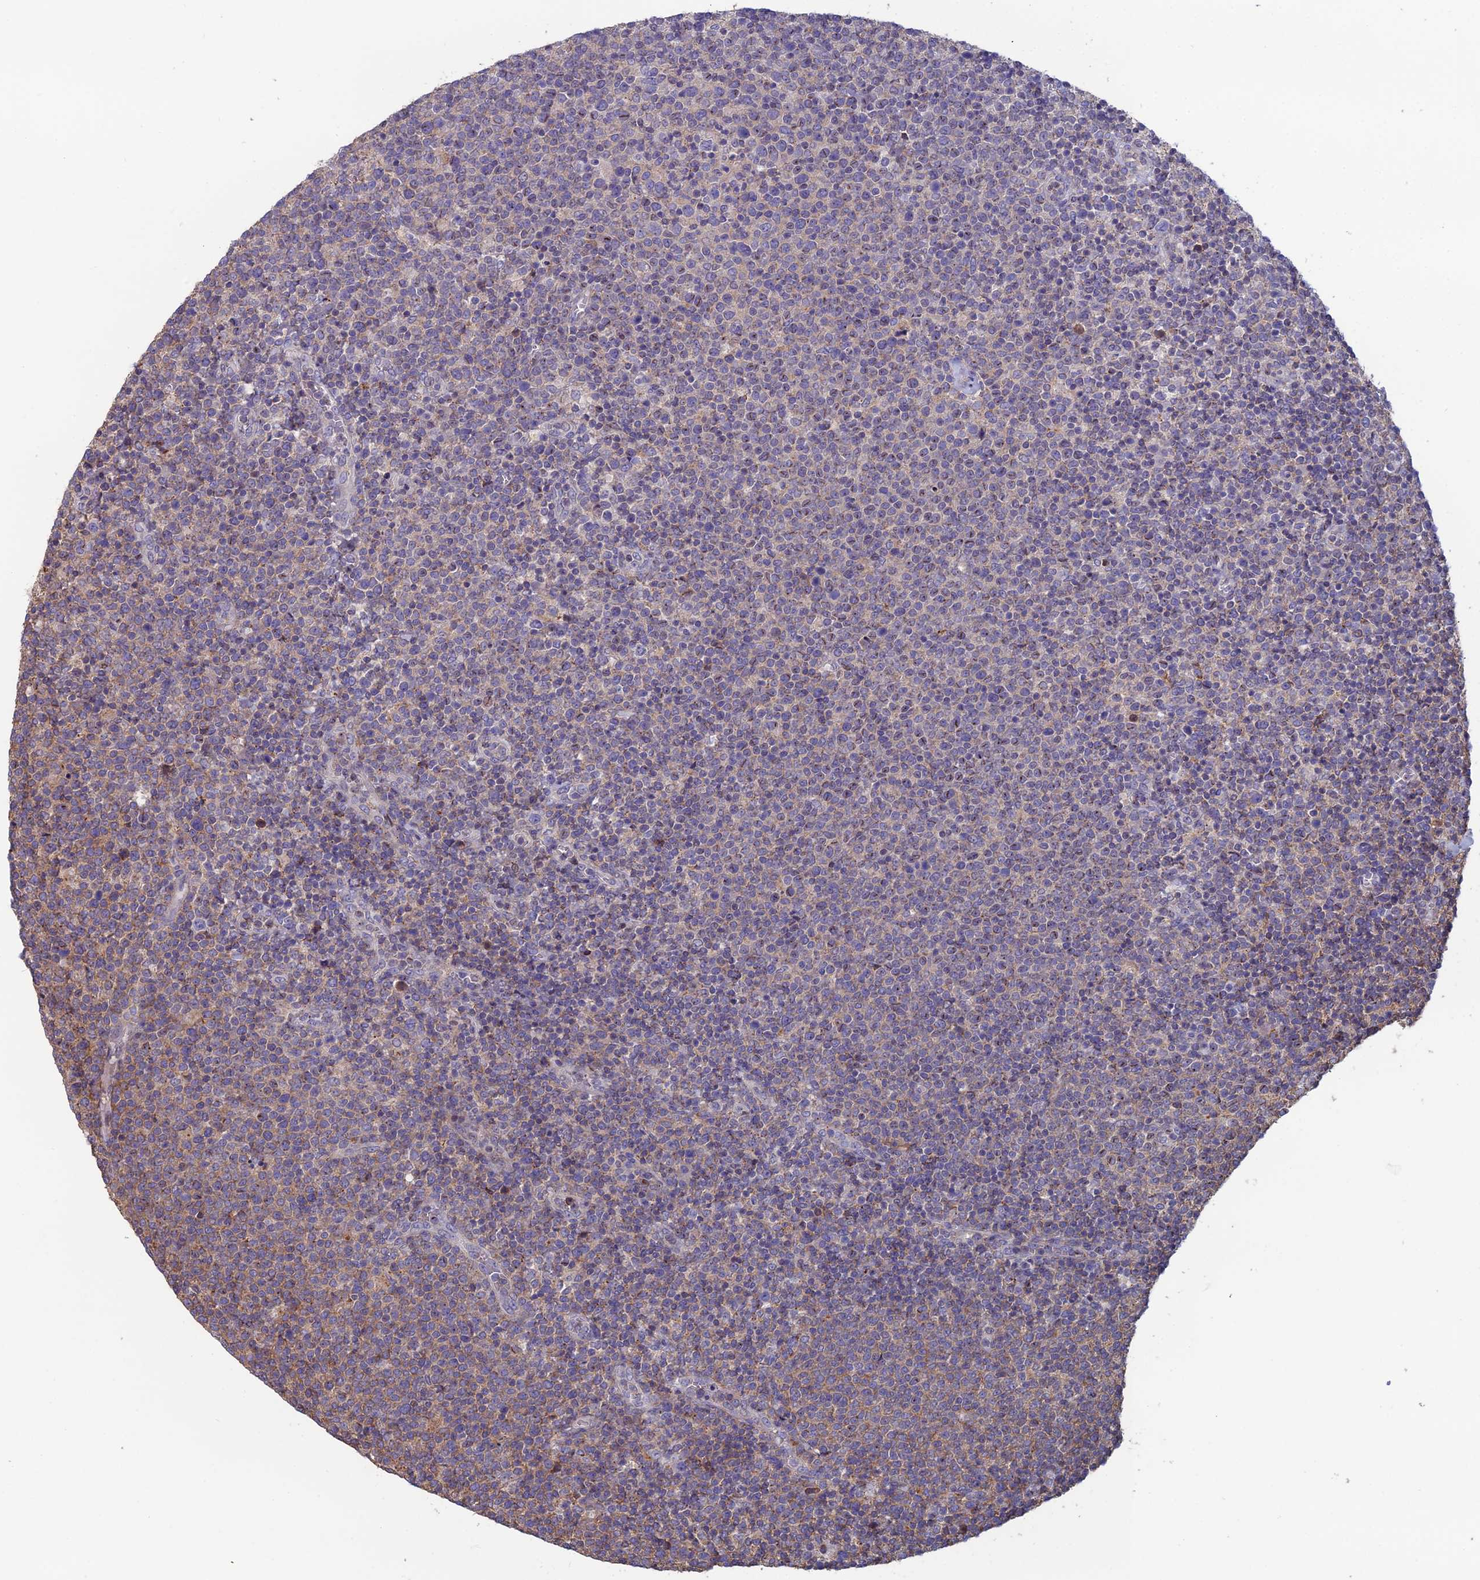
{"staining": {"intensity": "negative", "quantity": "none", "location": "none"}, "tissue": "lymphoma", "cell_type": "Tumor cells", "image_type": "cancer", "snomed": [{"axis": "morphology", "description": "Malignant lymphoma, non-Hodgkin's type, High grade"}, {"axis": "topography", "description": "Lymph node"}], "caption": "A high-resolution image shows immunohistochemistry staining of lymphoma, which exhibits no significant staining in tumor cells.", "gene": "C15orf62", "patient": {"sex": "male", "age": 61}}